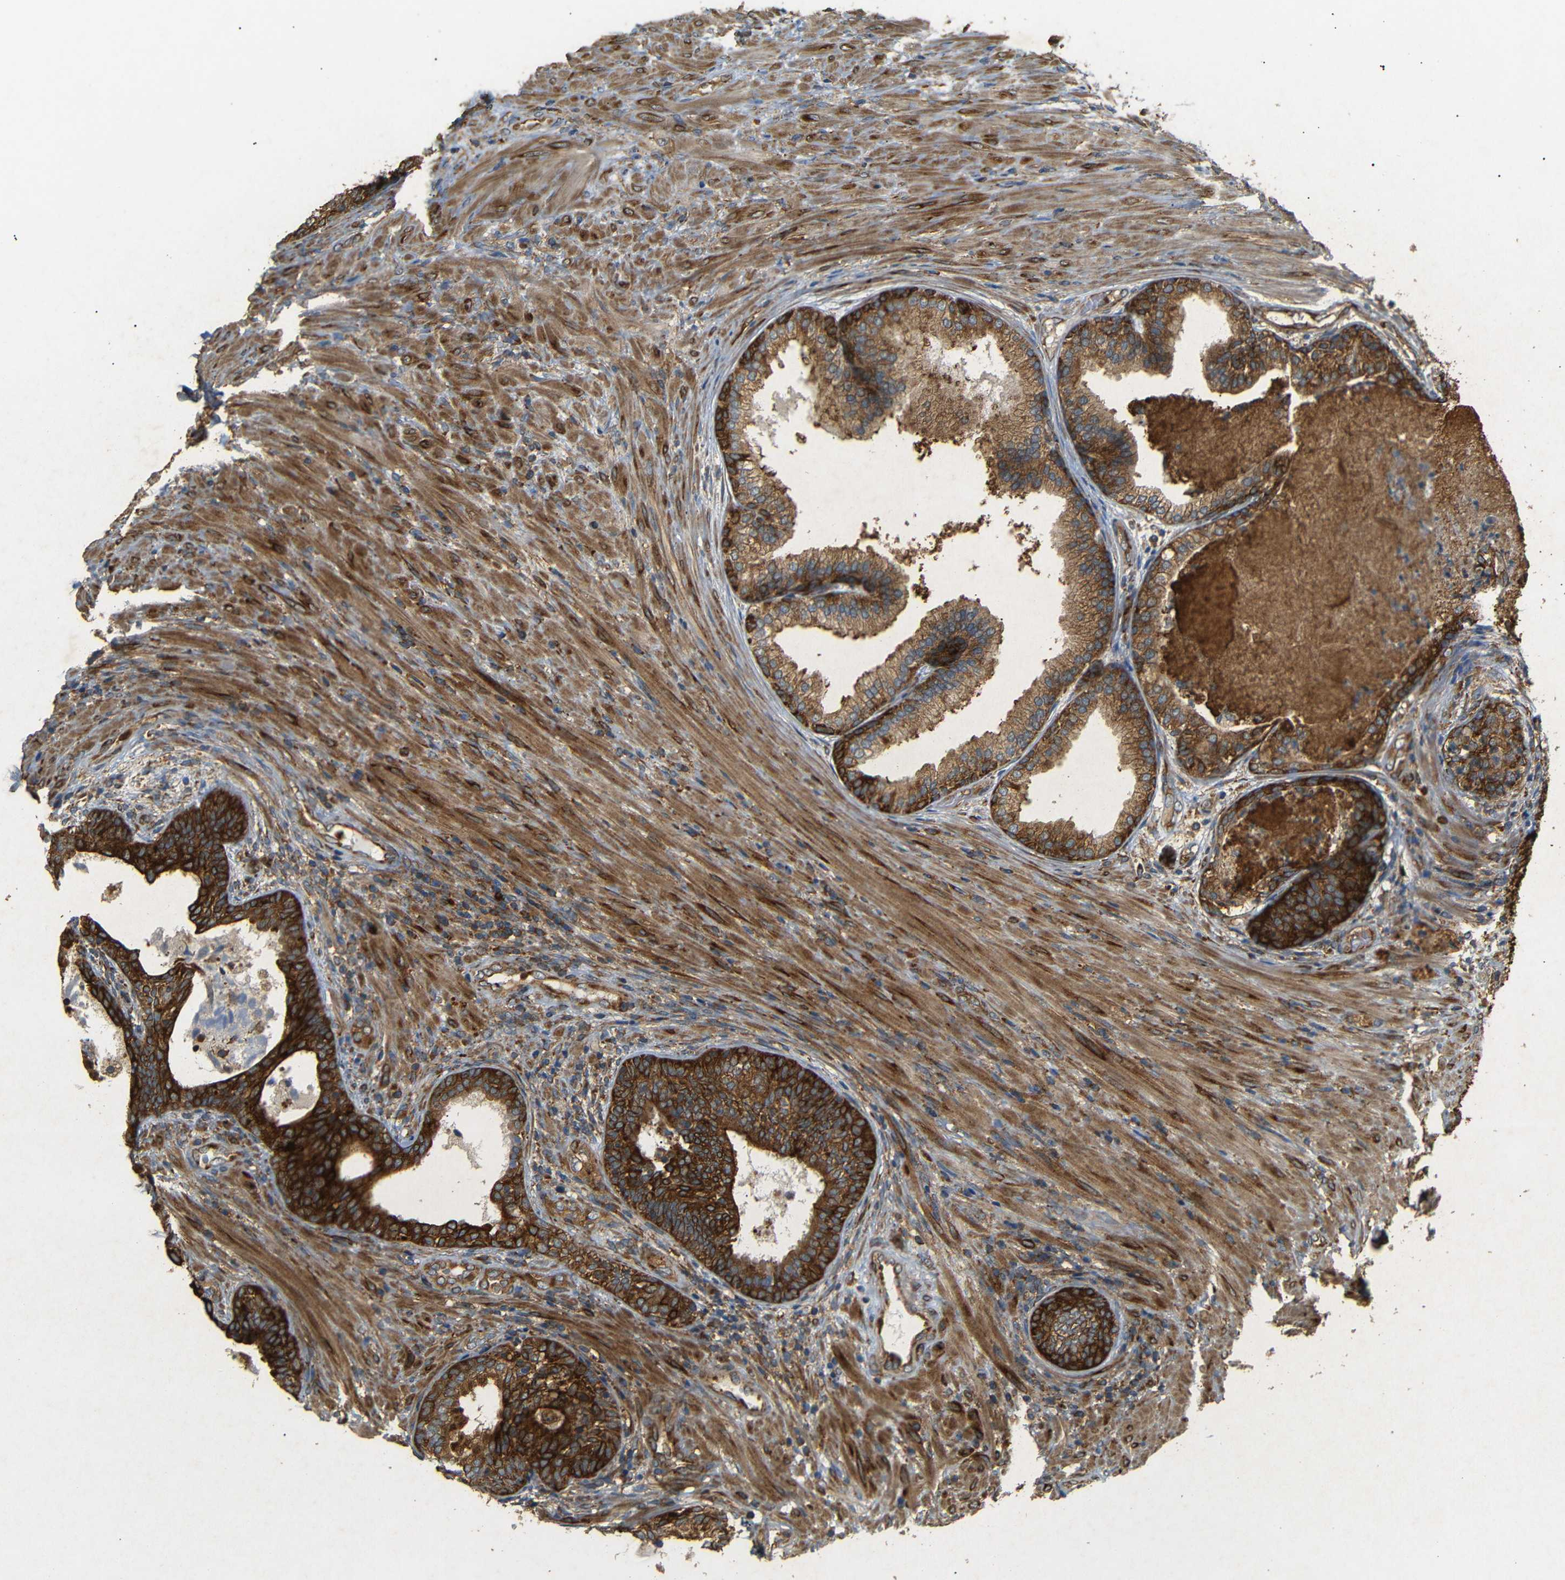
{"staining": {"intensity": "strong", "quantity": ">75%", "location": "cytoplasmic/membranous"}, "tissue": "prostate", "cell_type": "Glandular cells", "image_type": "normal", "snomed": [{"axis": "morphology", "description": "Normal tissue, NOS"}, {"axis": "topography", "description": "Prostate"}], "caption": "Glandular cells demonstrate high levels of strong cytoplasmic/membranous staining in about >75% of cells in benign human prostate.", "gene": "BTF3", "patient": {"sex": "male", "age": 76}}